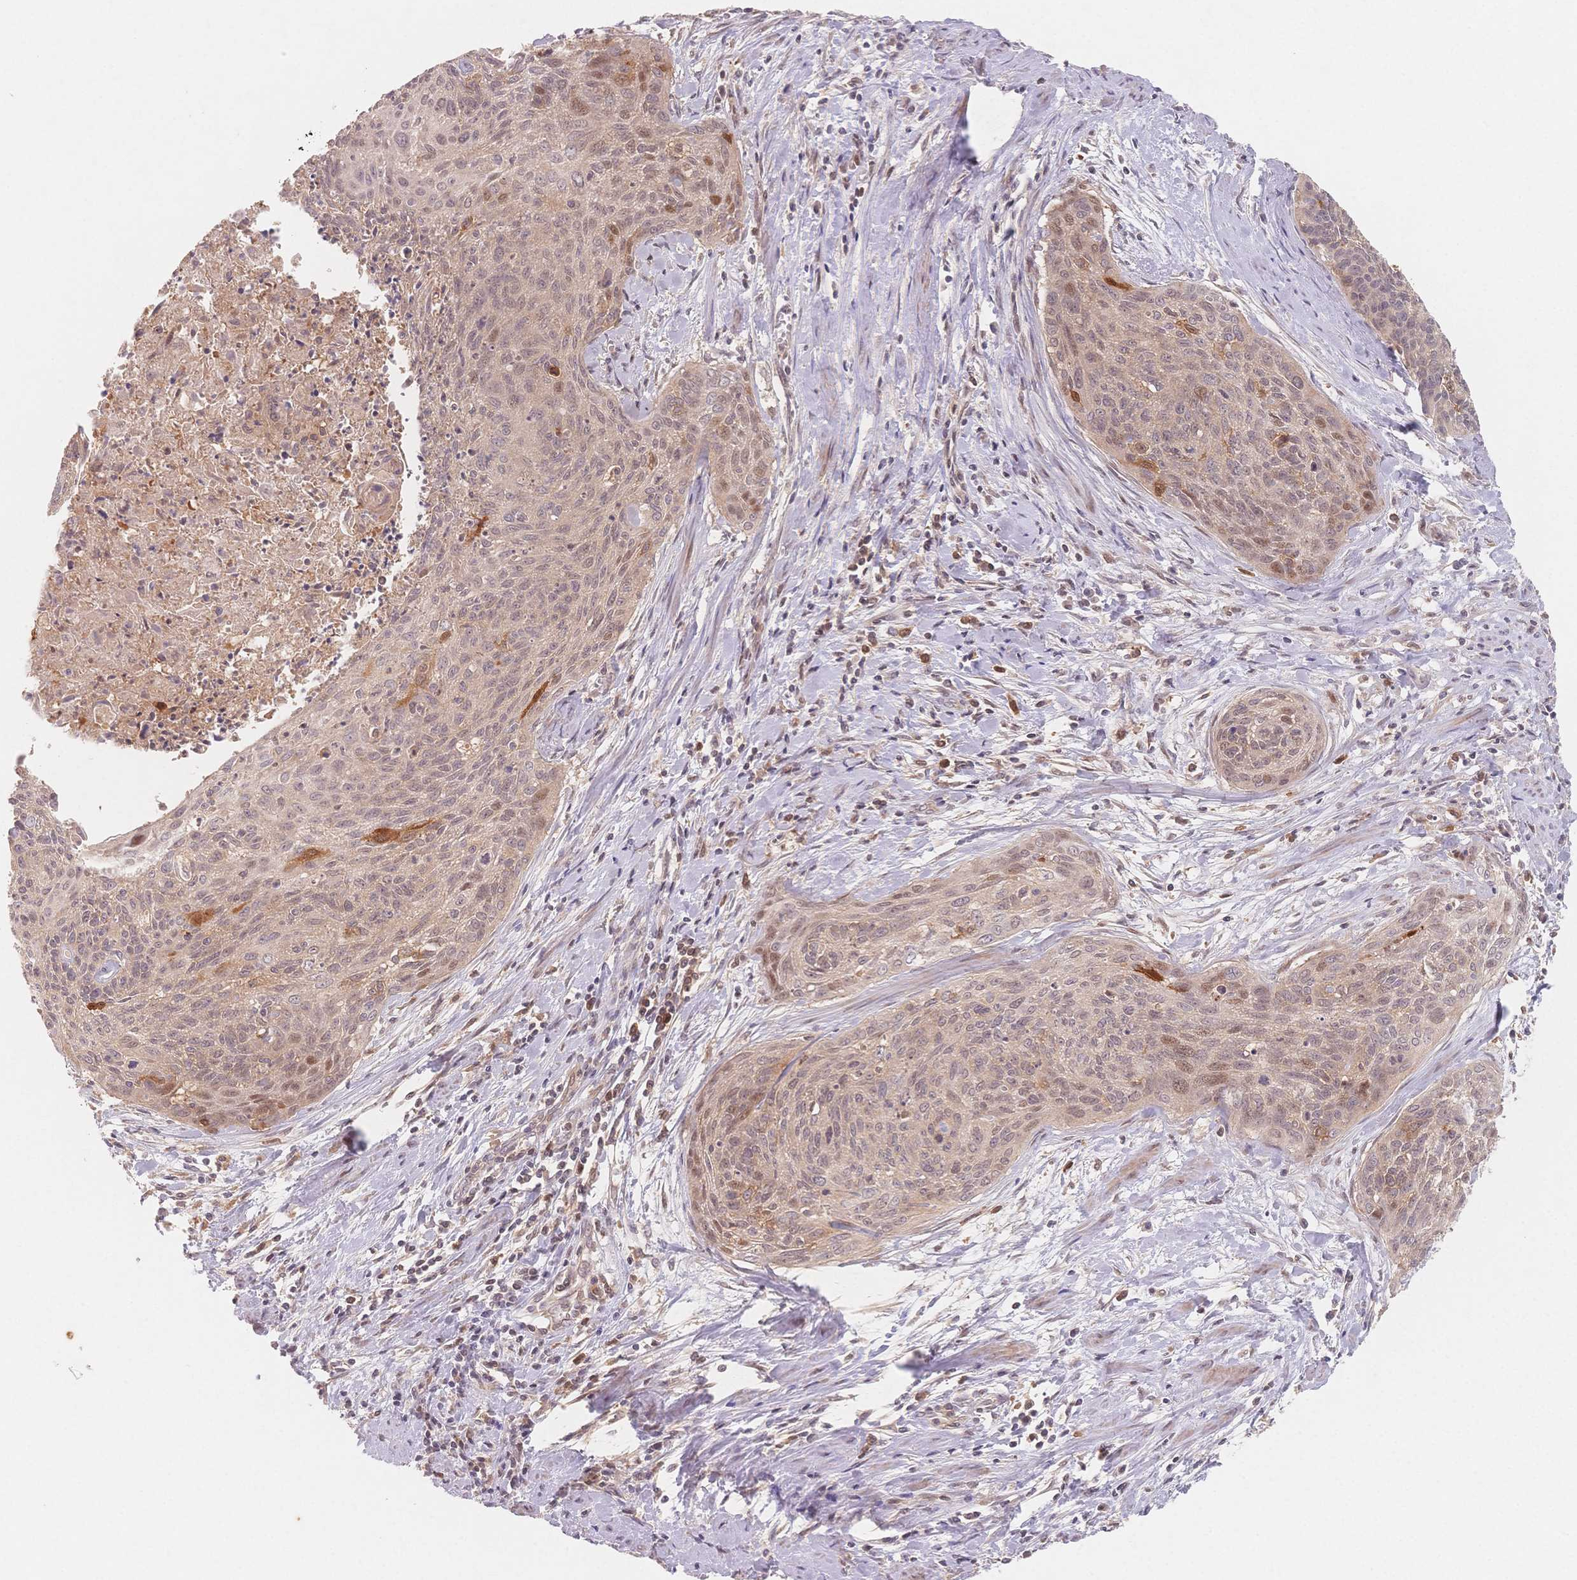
{"staining": {"intensity": "weak", "quantity": "<25%", "location": "nuclear"}, "tissue": "cervical cancer", "cell_type": "Tumor cells", "image_type": "cancer", "snomed": [{"axis": "morphology", "description": "Squamous cell carcinoma, NOS"}, {"axis": "topography", "description": "Cervix"}], "caption": "There is no significant staining in tumor cells of squamous cell carcinoma (cervical).", "gene": "C12orf75", "patient": {"sex": "female", "age": 55}}